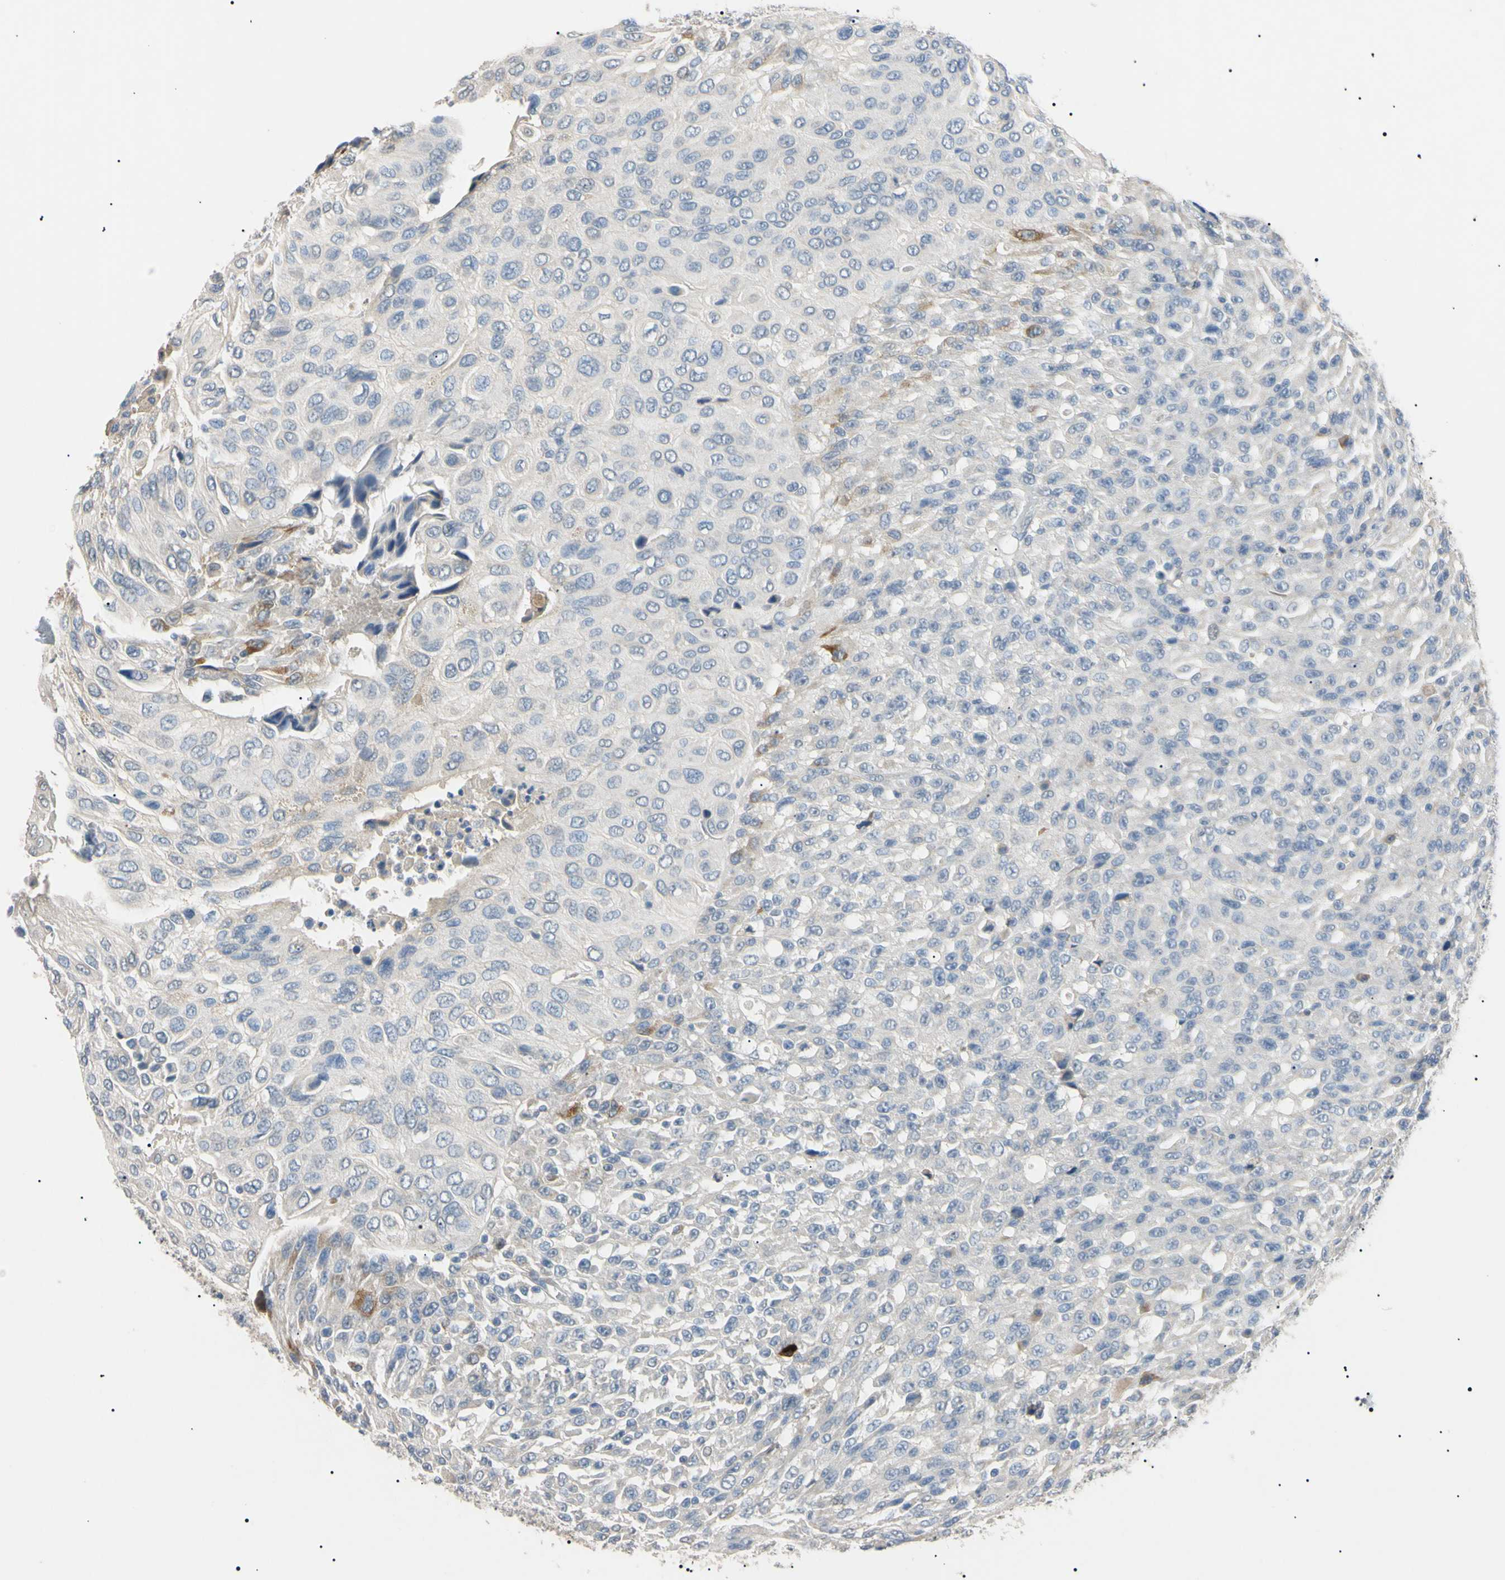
{"staining": {"intensity": "moderate", "quantity": "<25%", "location": "cytoplasmic/membranous"}, "tissue": "urothelial cancer", "cell_type": "Tumor cells", "image_type": "cancer", "snomed": [{"axis": "morphology", "description": "Urothelial carcinoma, High grade"}, {"axis": "topography", "description": "Urinary bladder"}], "caption": "Urothelial cancer stained with DAB (3,3'-diaminobenzidine) immunohistochemistry demonstrates low levels of moderate cytoplasmic/membranous staining in about <25% of tumor cells. (IHC, brightfield microscopy, high magnification).", "gene": "CGB3", "patient": {"sex": "male", "age": 66}}